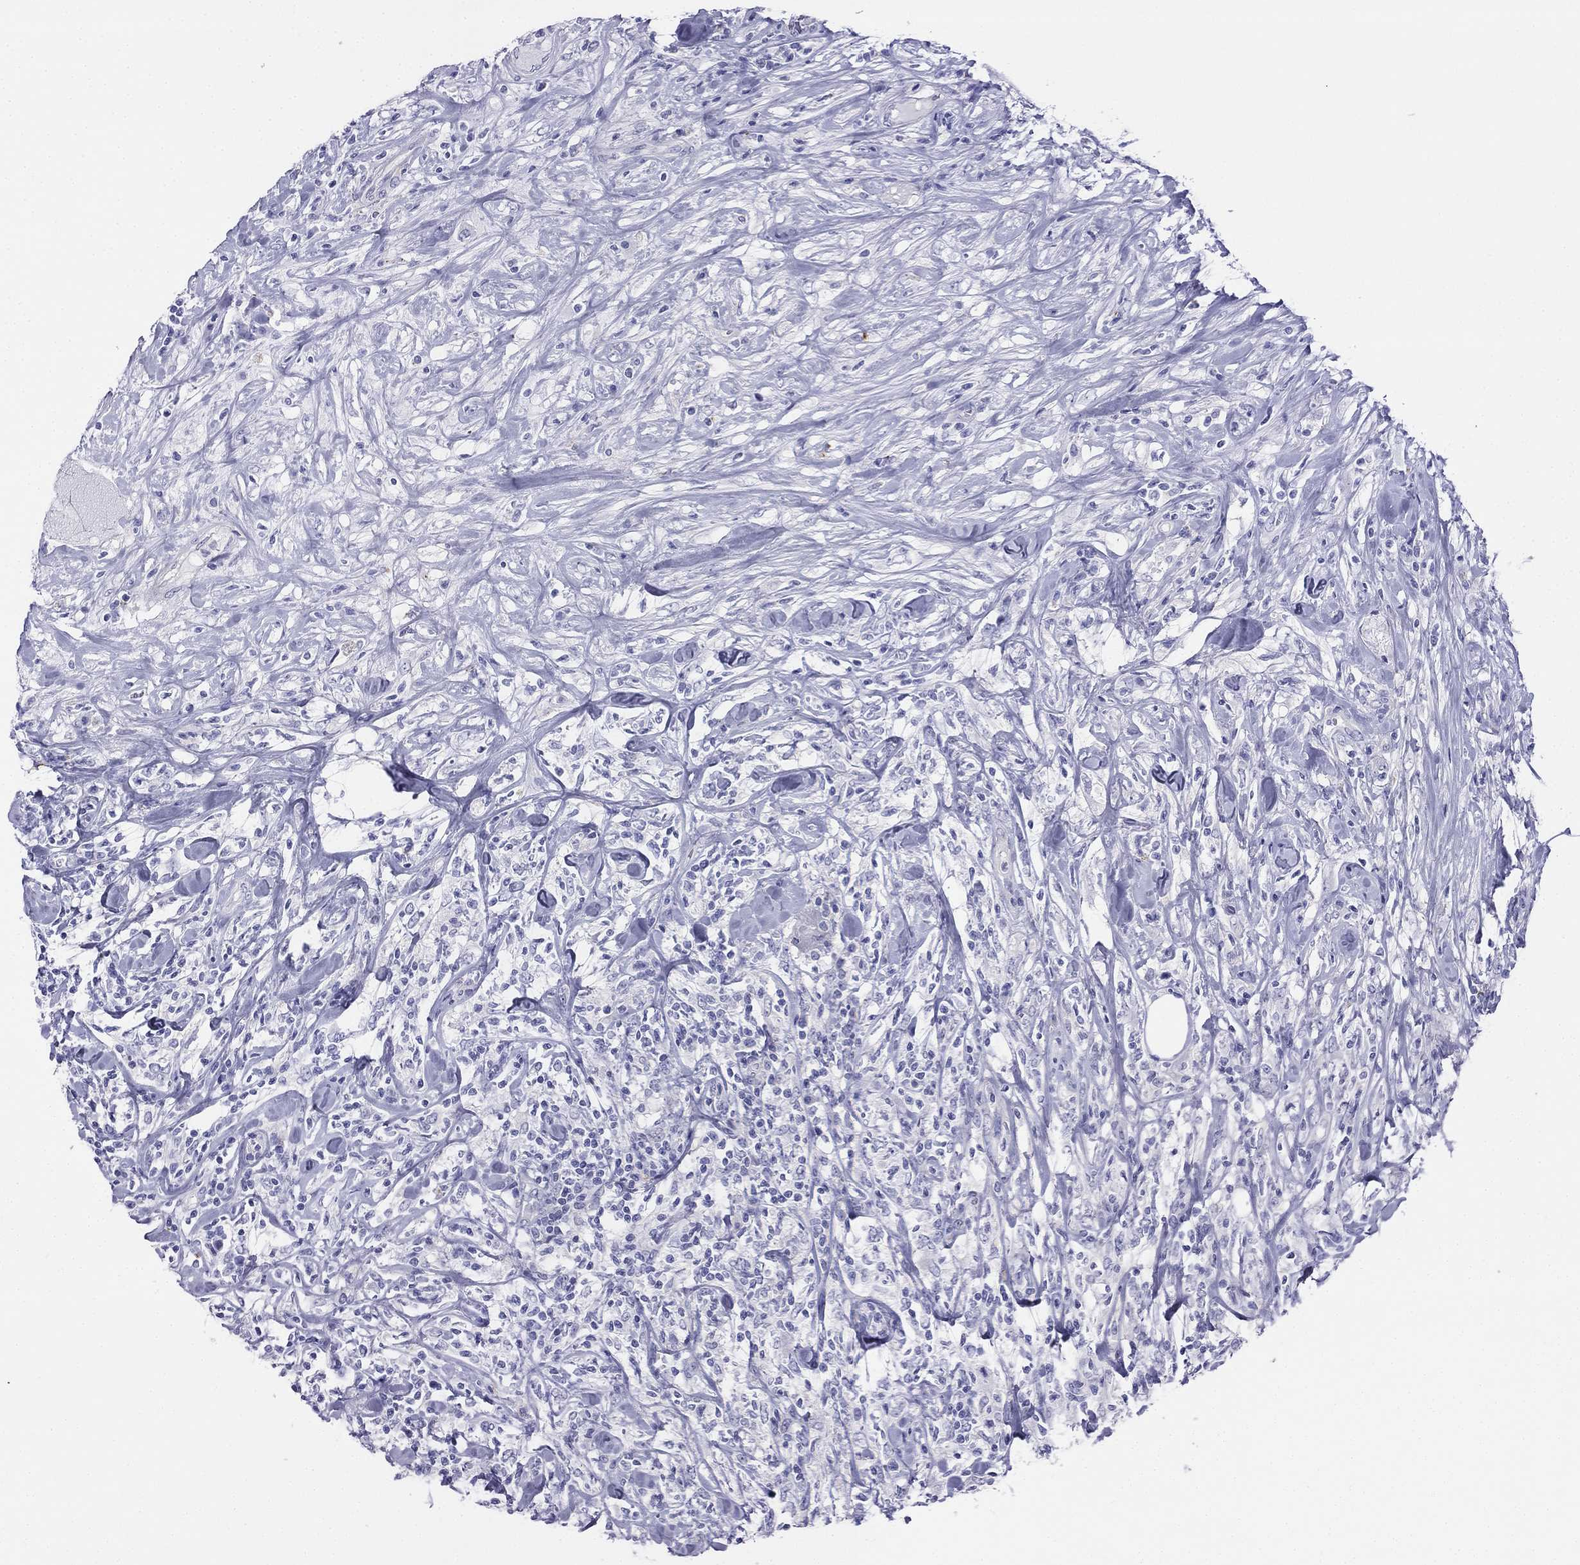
{"staining": {"intensity": "negative", "quantity": "none", "location": "none"}, "tissue": "lymphoma", "cell_type": "Tumor cells", "image_type": "cancer", "snomed": [{"axis": "morphology", "description": "Malignant lymphoma, non-Hodgkin's type, High grade"}, {"axis": "topography", "description": "Lymph node"}], "caption": "Protein analysis of lymphoma demonstrates no significant staining in tumor cells. (Brightfield microscopy of DAB immunohistochemistry (IHC) at high magnification).", "gene": "ALOXE3", "patient": {"sex": "female", "age": 84}}